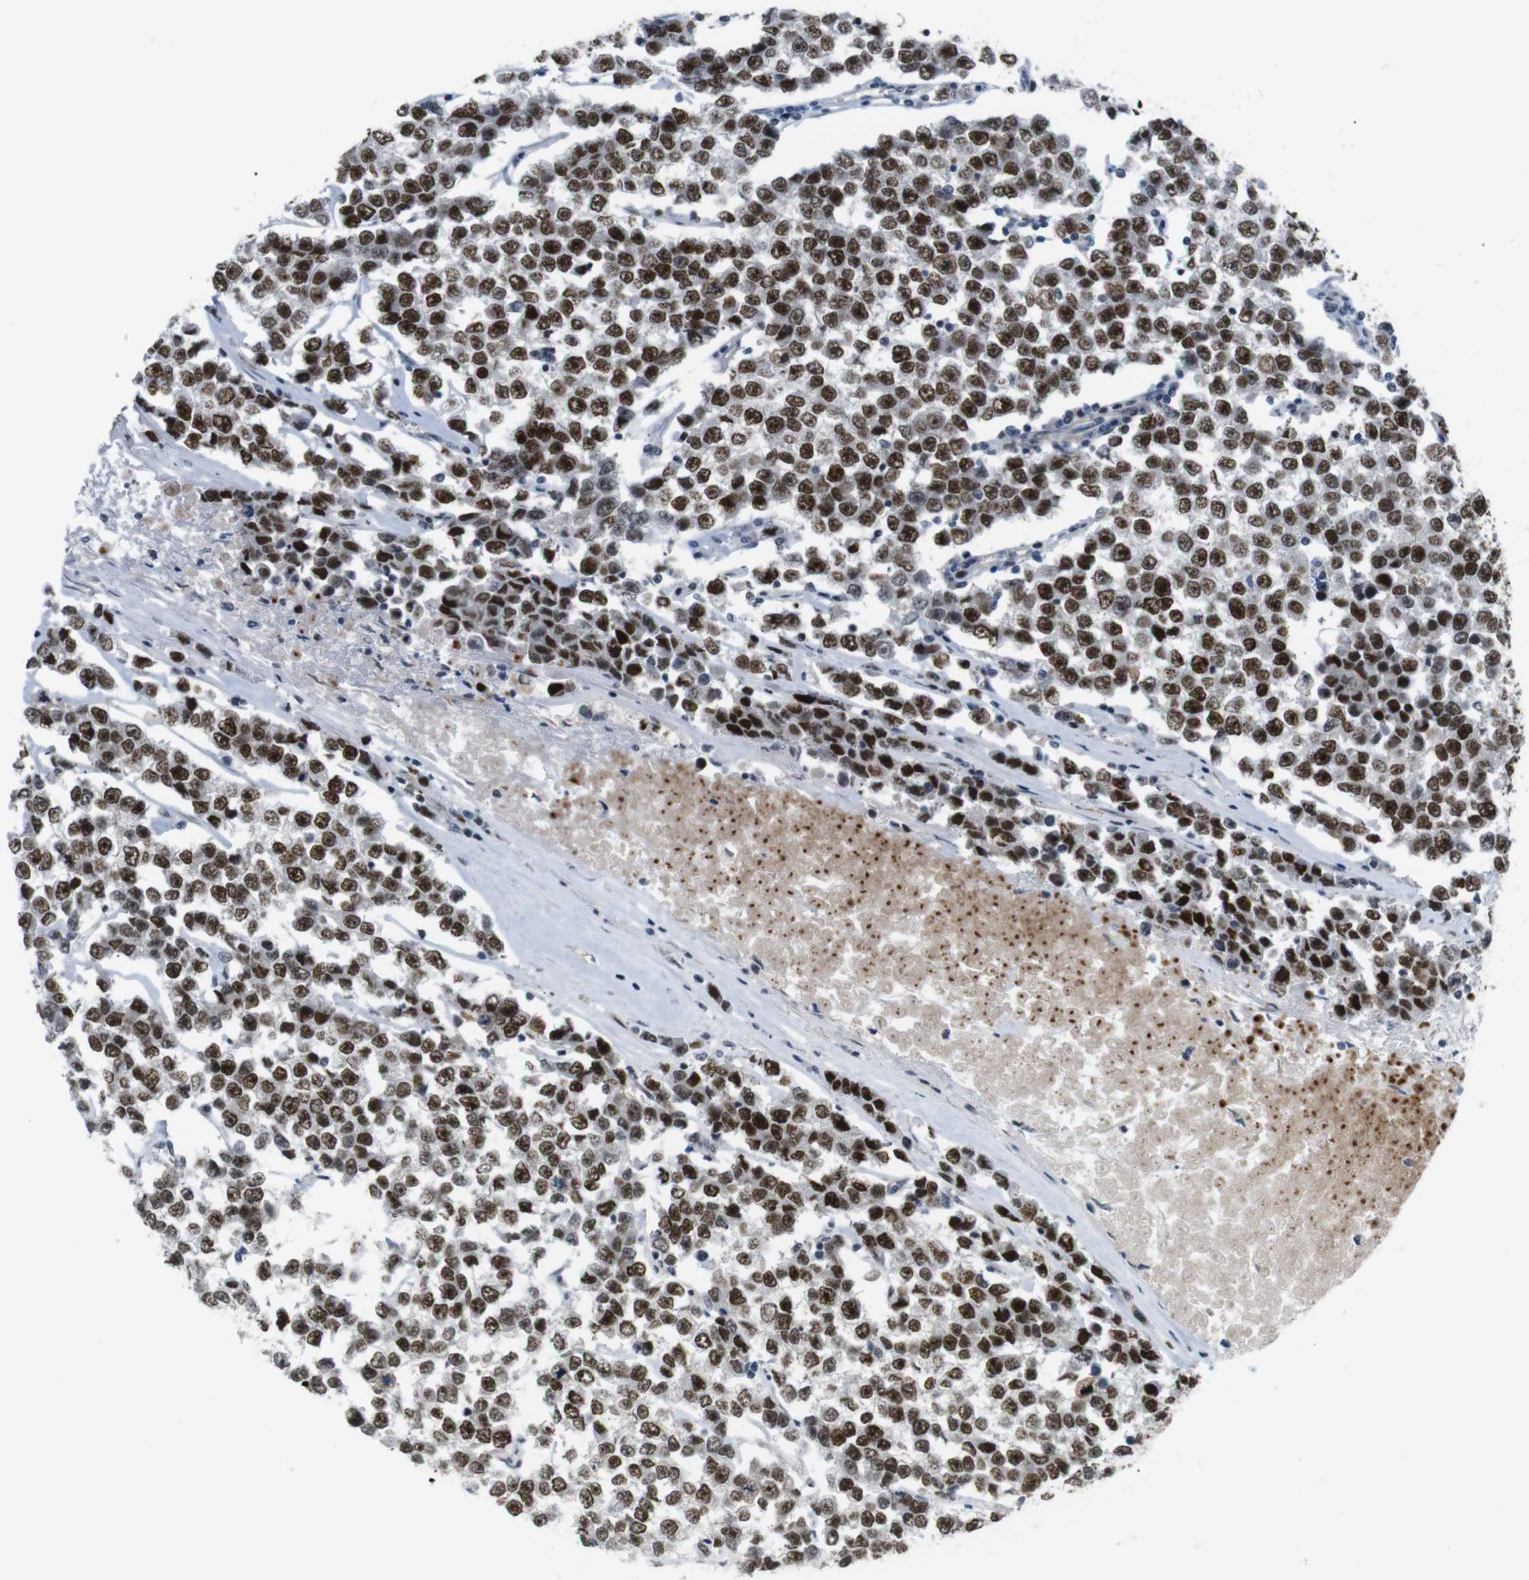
{"staining": {"intensity": "strong", "quantity": ">75%", "location": "nuclear"}, "tissue": "testis cancer", "cell_type": "Tumor cells", "image_type": "cancer", "snomed": [{"axis": "morphology", "description": "Seminoma, NOS"}, {"axis": "morphology", "description": "Carcinoma, Embryonal, NOS"}, {"axis": "topography", "description": "Testis"}], "caption": "Protein positivity by immunohistochemistry demonstrates strong nuclear expression in about >75% of tumor cells in embryonal carcinoma (testis).", "gene": "SMCO2", "patient": {"sex": "male", "age": 52}}